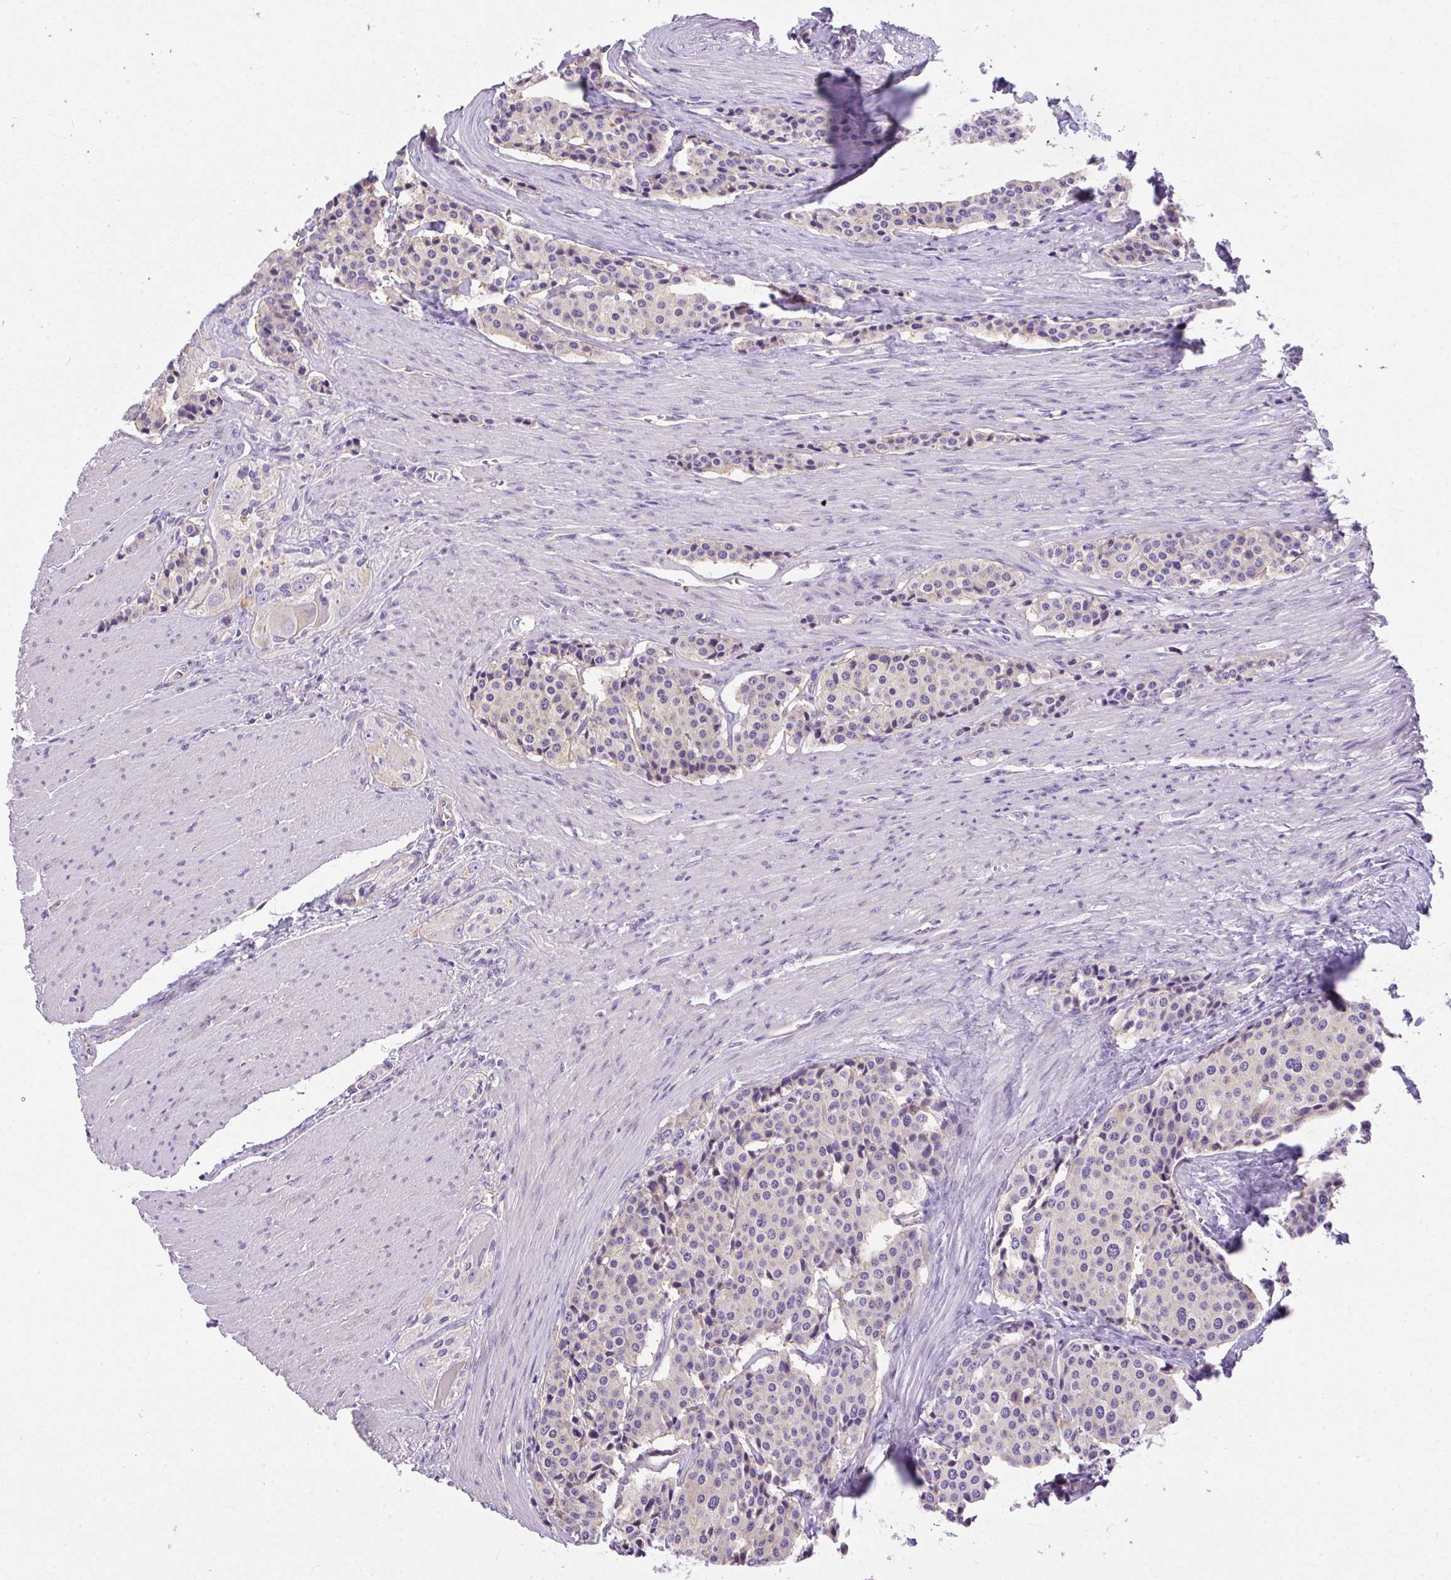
{"staining": {"intensity": "weak", "quantity": "<25%", "location": "cytoplasmic/membranous"}, "tissue": "carcinoid", "cell_type": "Tumor cells", "image_type": "cancer", "snomed": [{"axis": "morphology", "description": "Carcinoid, malignant, NOS"}, {"axis": "topography", "description": "Small intestine"}], "caption": "A high-resolution photomicrograph shows IHC staining of carcinoid, which exhibits no significant positivity in tumor cells.", "gene": "PLPPR3", "patient": {"sex": "male", "age": 73}}